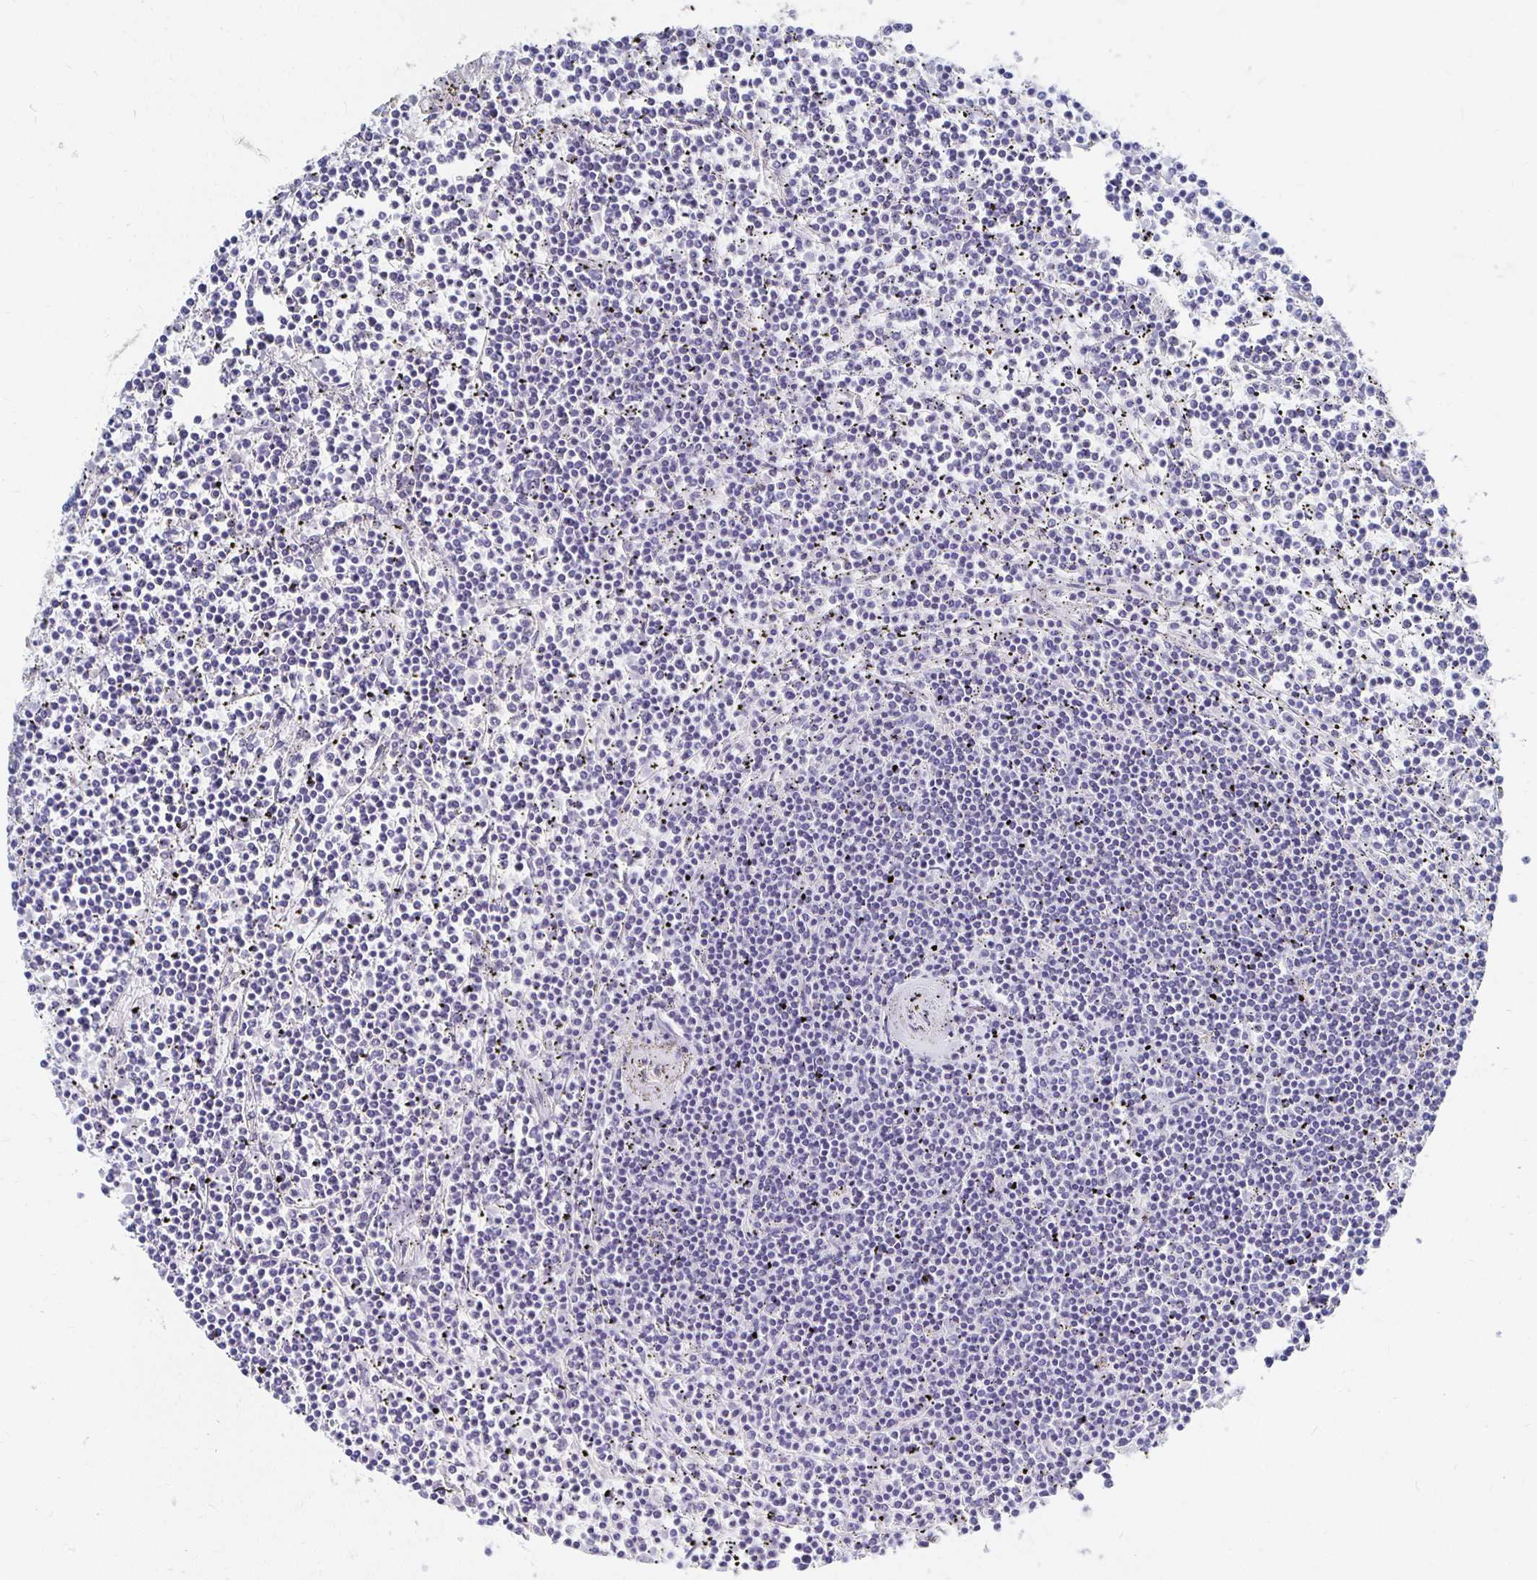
{"staining": {"intensity": "negative", "quantity": "none", "location": "none"}, "tissue": "lymphoma", "cell_type": "Tumor cells", "image_type": "cancer", "snomed": [{"axis": "morphology", "description": "Malignant lymphoma, non-Hodgkin's type, Low grade"}, {"axis": "topography", "description": "Spleen"}], "caption": "DAB (3,3'-diaminobenzidine) immunohistochemical staining of human malignant lymphoma, non-Hodgkin's type (low-grade) reveals no significant staining in tumor cells. (DAB immunohistochemistry (IHC) visualized using brightfield microscopy, high magnification).", "gene": "CLIC3", "patient": {"sex": "female", "age": 19}}